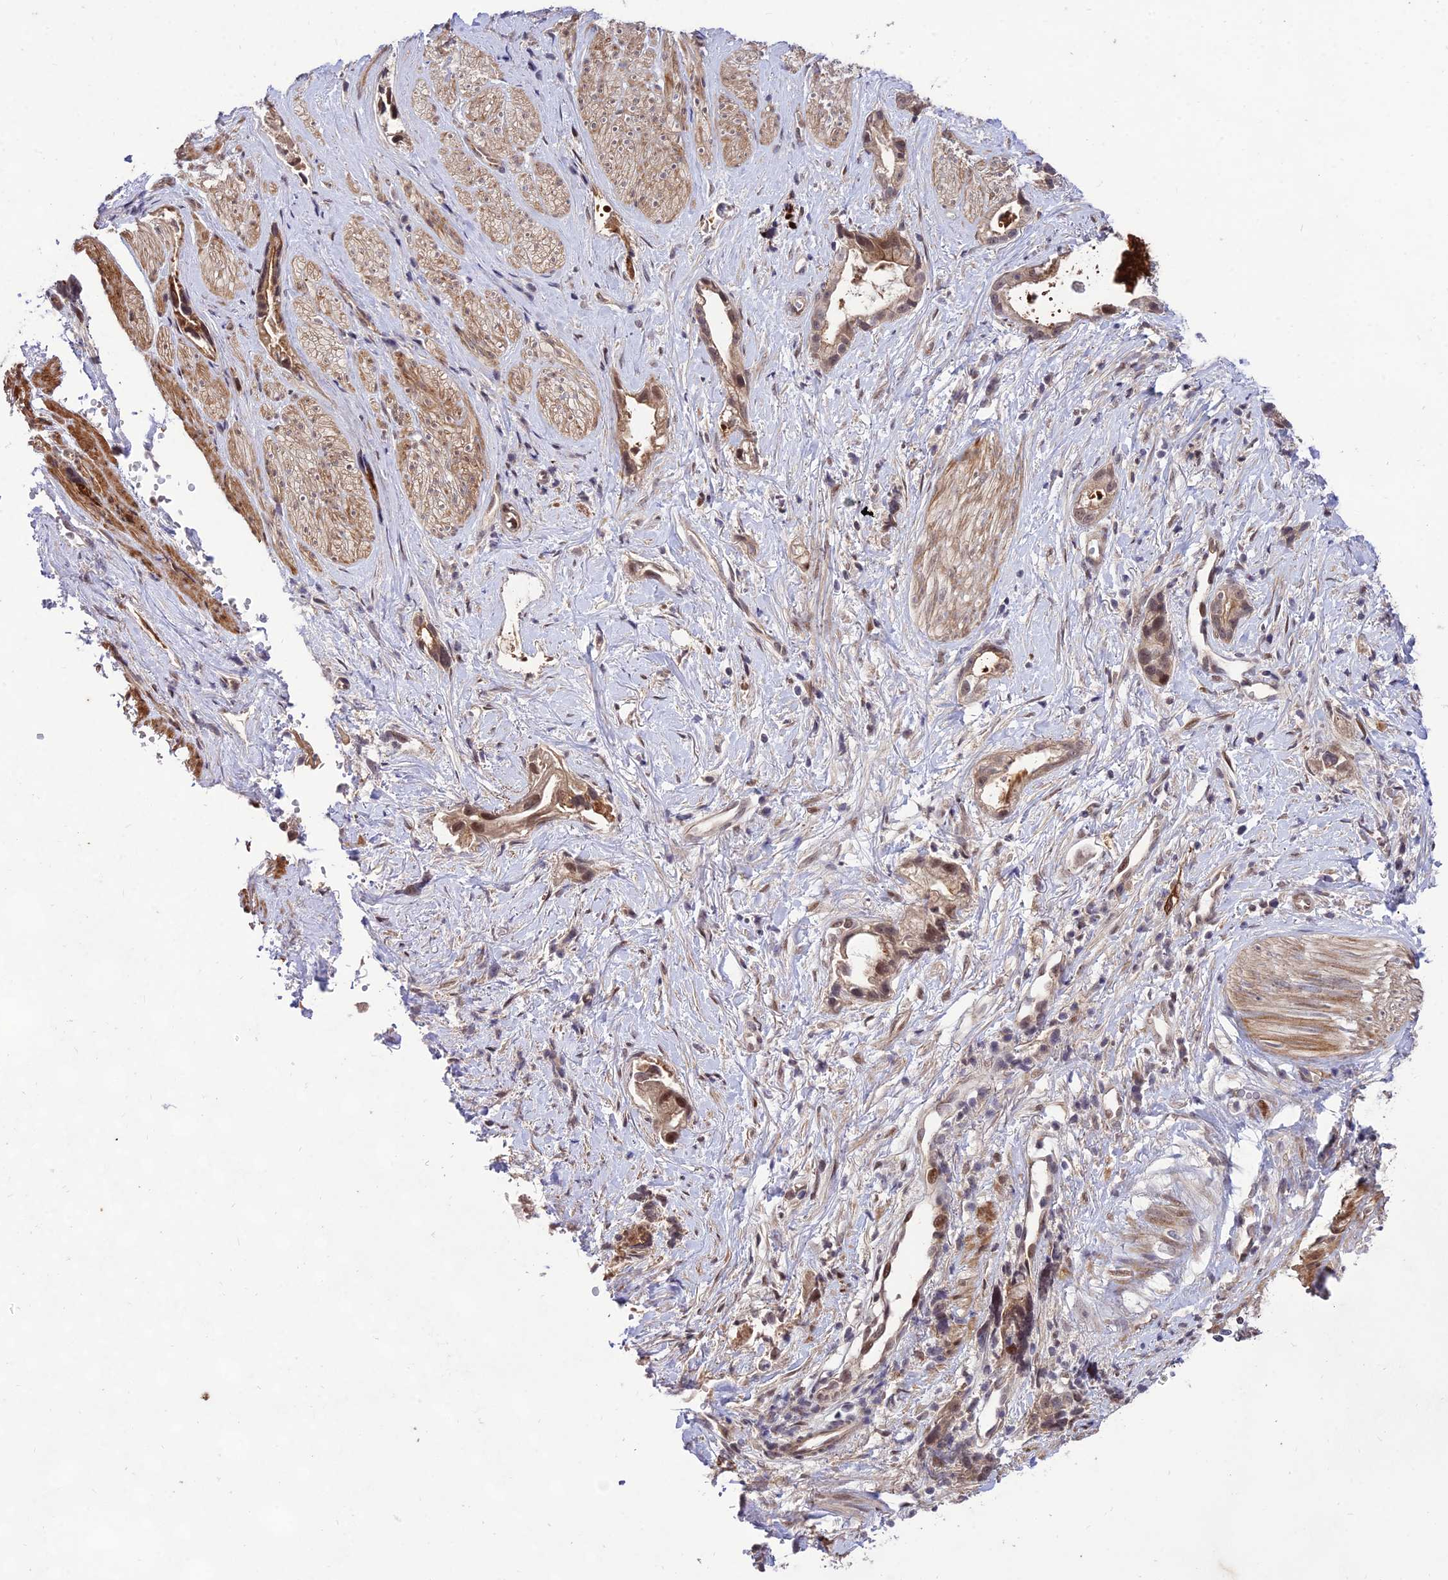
{"staining": {"intensity": "moderate", "quantity": ">75%", "location": "cytoplasmic/membranous,nuclear"}, "tissue": "stomach cancer", "cell_type": "Tumor cells", "image_type": "cancer", "snomed": [{"axis": "morphology", "description": "Adenocarcinoma, NOS"}, {"axis": "topography", "description": "Stomach"}], "caption": "Stomach adenocarcinoma stained with a brown dye displays moderate cytoplasmic/membranous and nuclear positive positivity in about >75% of tumor cells.", "gene": "ZNF85", "patient": {"sex": "male", "age": 55}}